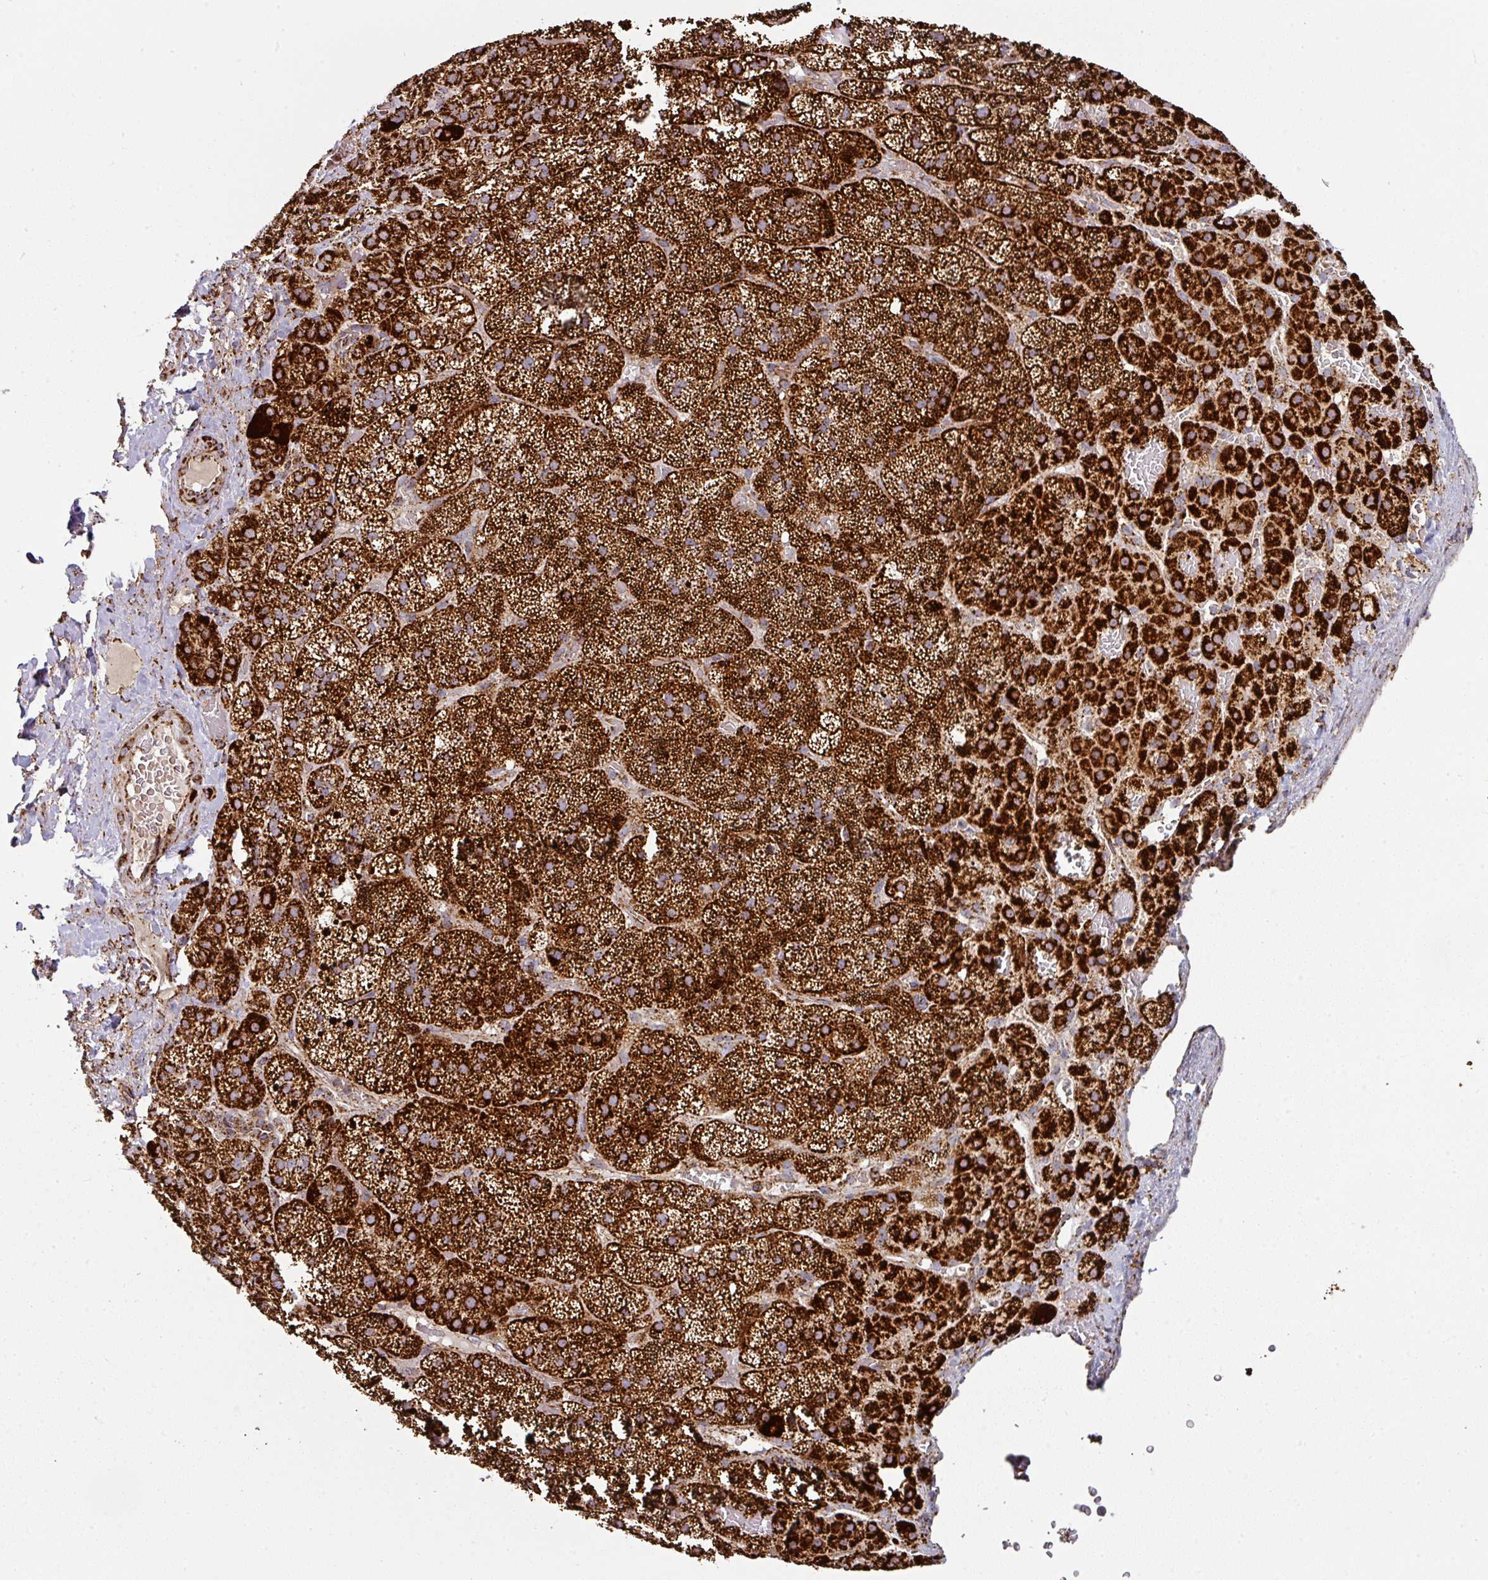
{"staining": {"intensity": "strong", "quantity": ">75%", "location": "cytoplasmic/membranous"}, "tissue": "adrenal gland", "cell_type": "Glandular cells", "image_type": "normal", "snomed": [{"axis": "morphology", "description": "Normal tissue, NOS"}, {"axis": "topography", "description": "Adrenal gland"}], "caption": "Brown immunohistochemical staining in normal adrenal gland shows strong cytoplasmic/membranous expression in about >75% of glandular cells.", "gene": "TRAP1", "patient": {"sex": "male", "age": 57}}